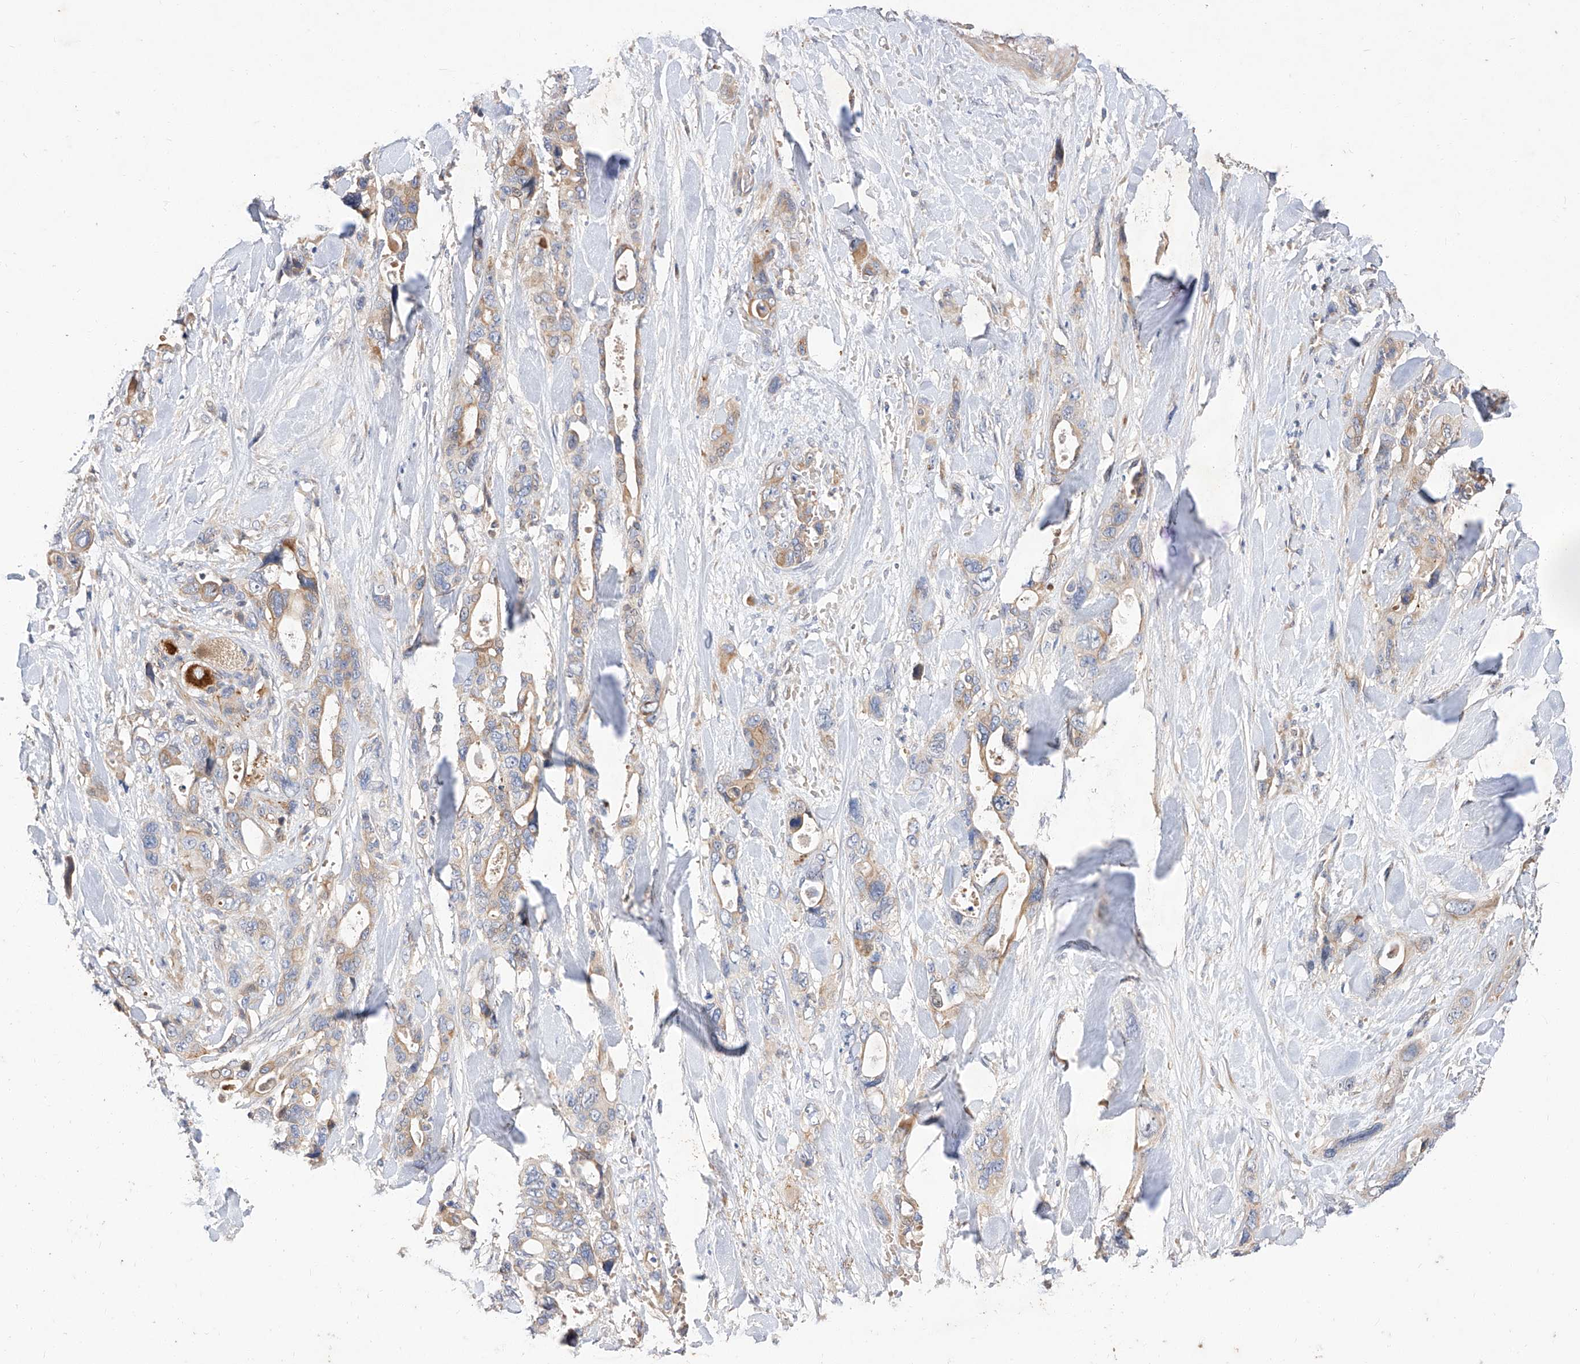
{"staining": {"intensity": "weak", "quantity": "25%-75%", "location": "cytoplasmic/membranous"}, "tissue": "pancreatic cancer", "cell_type": "Tumor cells", "image_type": "cancer", "snomed": [{"axis": "morphology", "description": "Adenocarcinoma, NOS"}, {"axis": "topography", "description": "Pancreas"}], "caption": "An image of human pancreatic cancer stained for a protein reveals weak cytoplasmic/membranous brown staining in tumor cells.", "gene": "DIRAS3", "patient": {"sex": "male", "age": 46}}